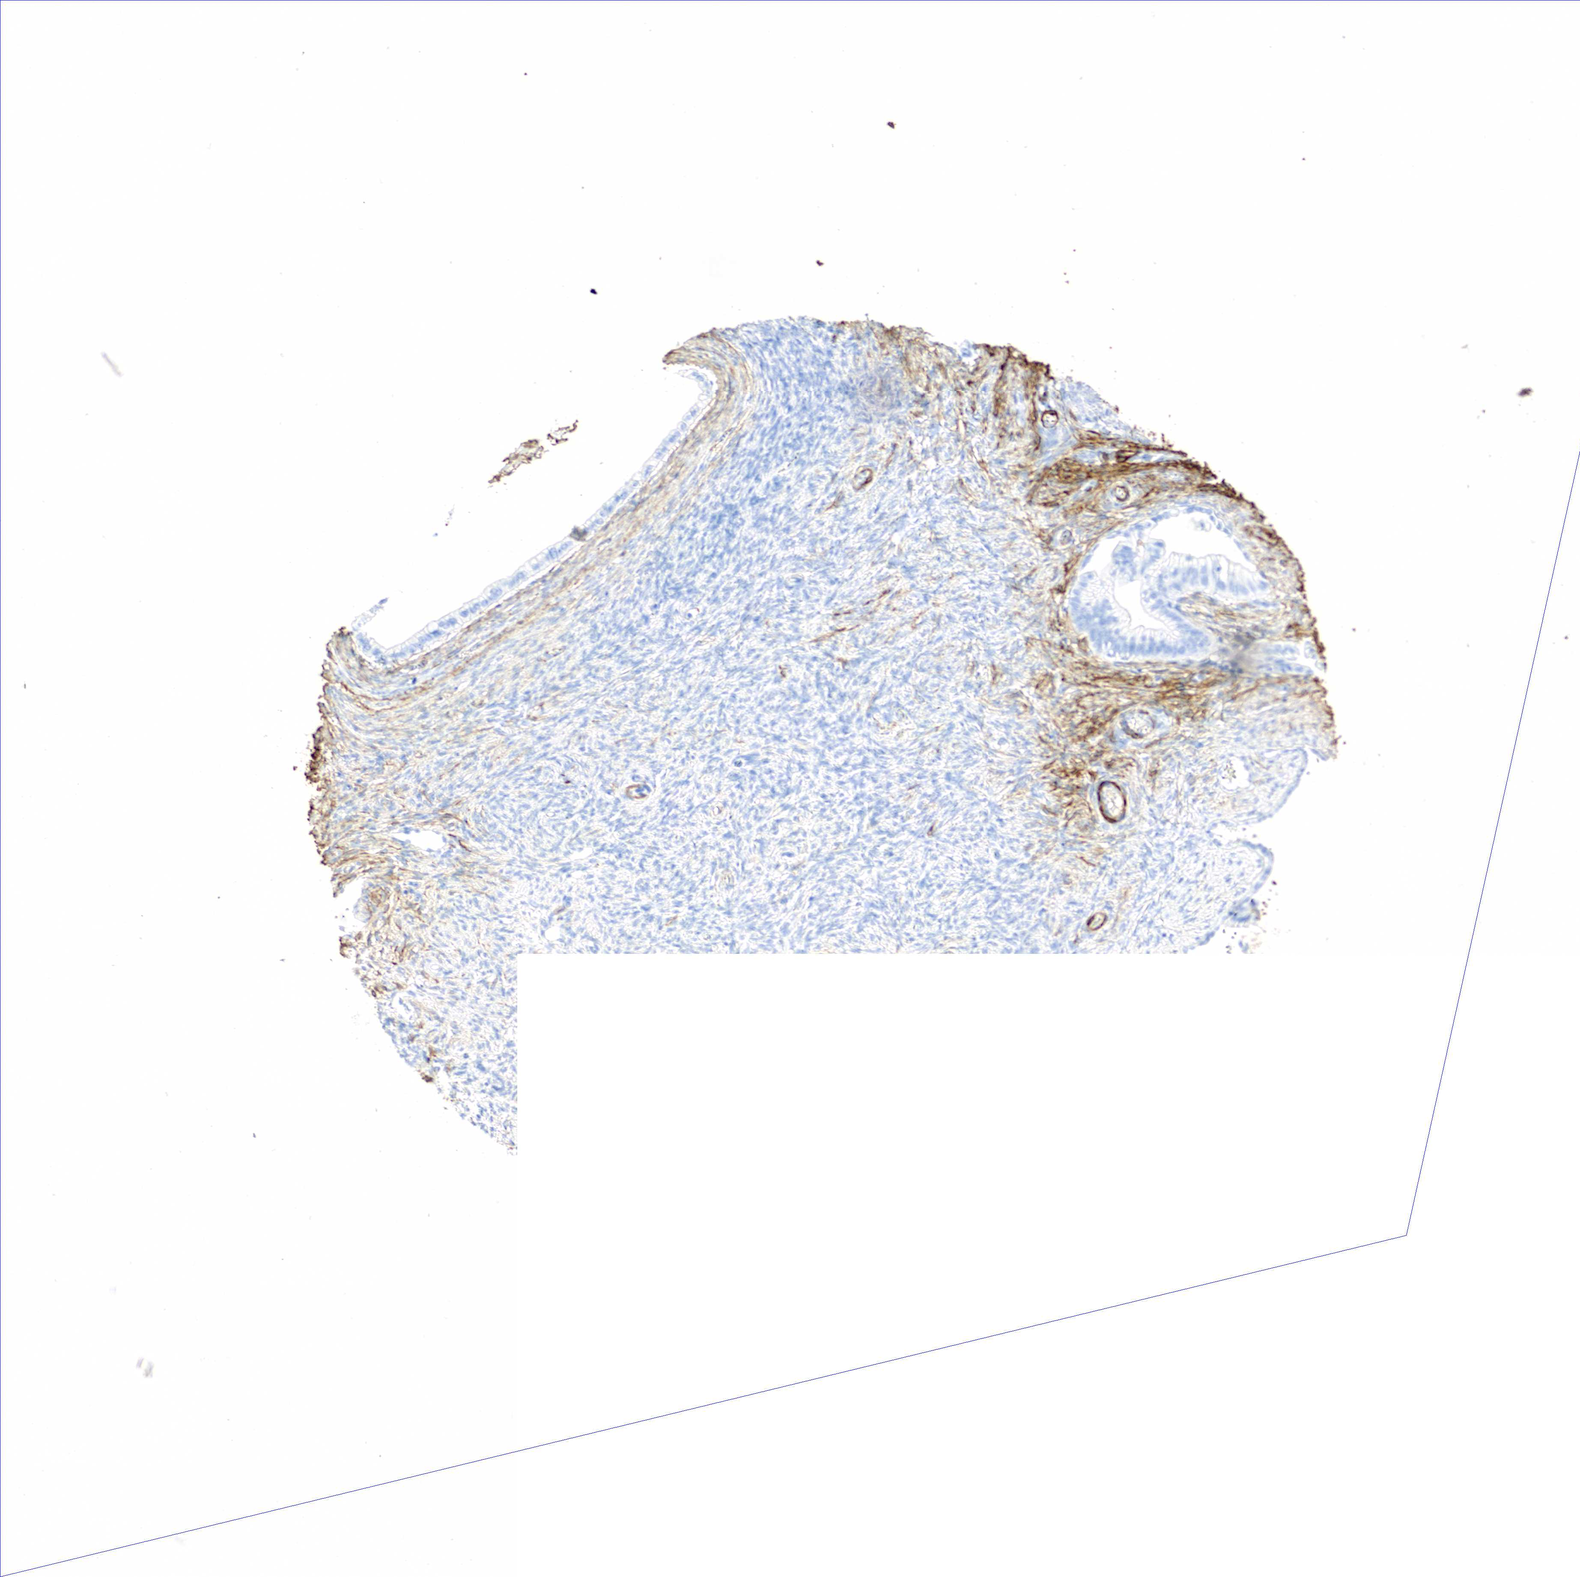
{"staining": {"intensity": "negative", "quantity": "none", "location": "none"}, "tissue": "ovarian cancer", "cell_type": "Tumor cells", "image_type": "cancer", "snomed": [{"axis": "morphology", "description": "Cystadenocarcinoma, mucinous, NOS"}, {"axis": "topography", "description": "Ovary"}], "caption": "Ovarian mucinous cystadenocarcinoma stained for a protein using immunohistochemistry displays no staining tumor cells.", "gene": "ACTA1", "patient": {"sex": "female", "age": 57}}